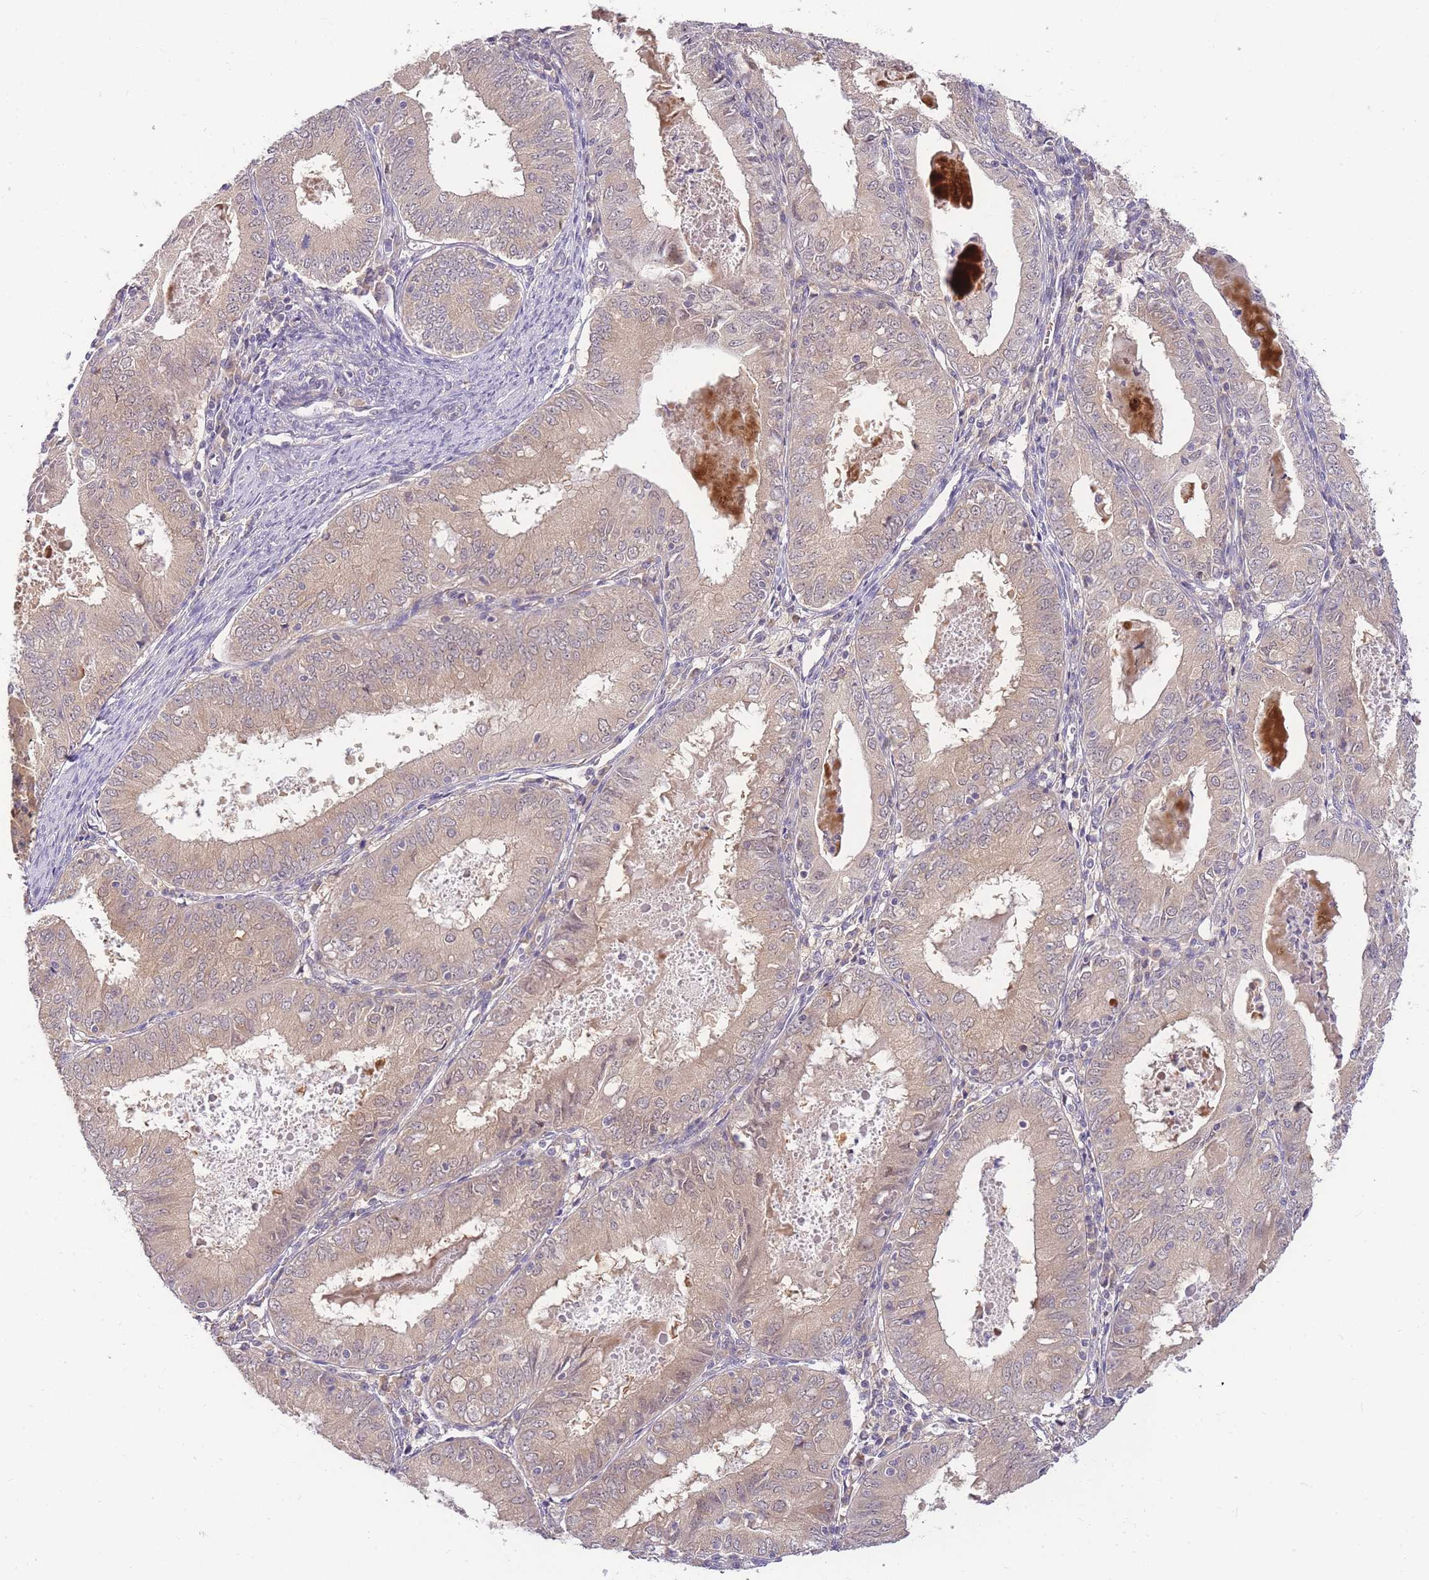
{"staining": {"intensity": "weak", "quantity": "<25%", "location": "cytoplasmic/membranous"}, "tissue": "endometrial cancer", "cell_type": "Tumor cells", "image_type": "cancer", "snomed": [{"axis": "morphology", "description": "Adenocarcinoma, NOS"}, {"axis": "topography", "description": "Endometrium"}], "caption": "Human endometrial adenocarcinoma stained for a protein using immunohistochemistry (IHC) exhibits no staining in tumor cells.", "gene": "ZNF577", "patient": {"sex": "female", "age": 57}}